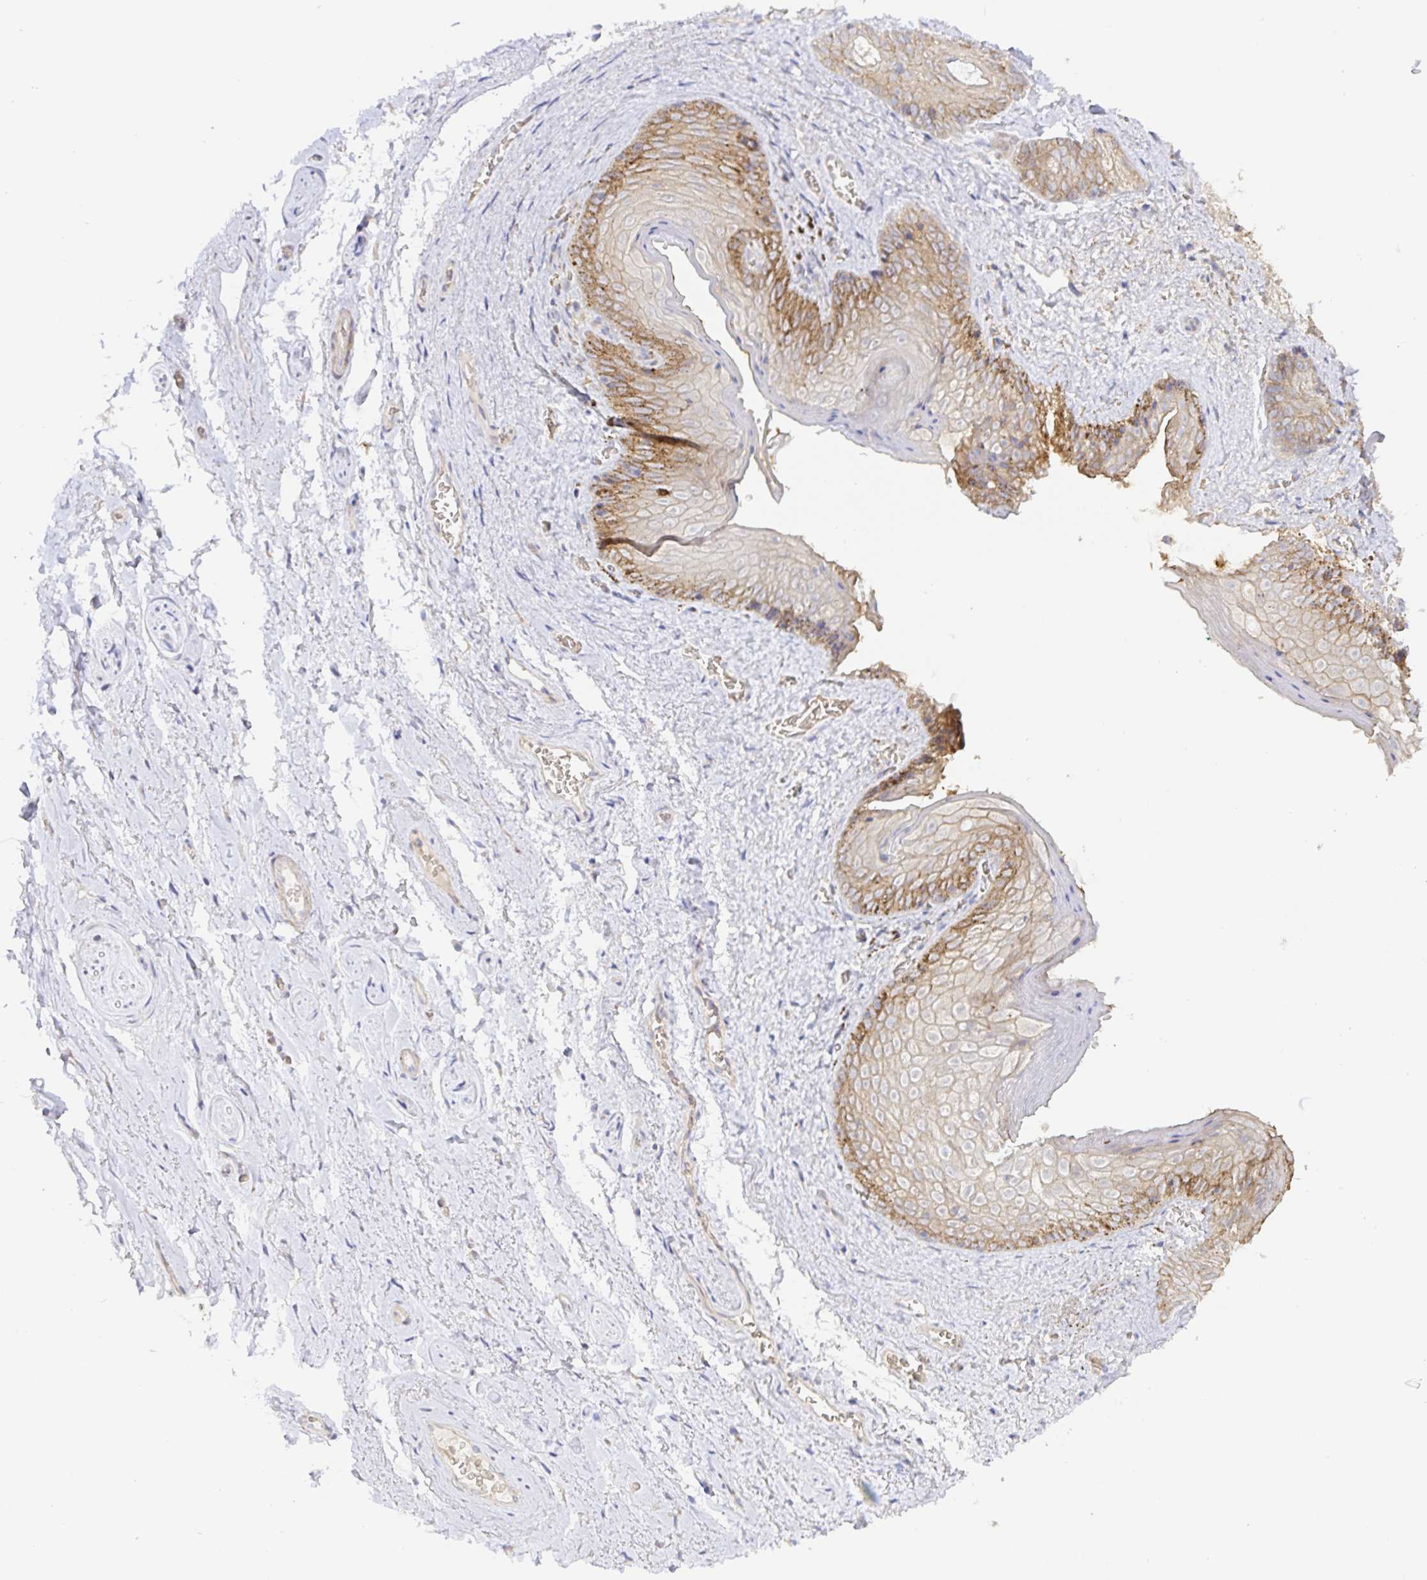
{"staining": {"intensity": "moderate", "quantity": "<25%", "location": "cytoplasmic/membranous"}, "tissue": "vagina", "cell_type": "Squamous epithelial cells", "image_type": "normal", "snomed": [{"axis": "morphology", "description": "Normal tissue, NOS"}, {"axis": "topography", "description": "Vulva"}, {"axis": "topography", "description": "Vagina"}, {"axis": "topography", "description": "Peripheral nerve tissue"}], "caption": "Squamous epithelial cells reveal low levels of moderate cytoplasmic/membranous expression in approximately <25% of cells in unremarkable human vagina.", "gene": "ZDHHC11B", "patient": {"sex": "female", "age": 66}}